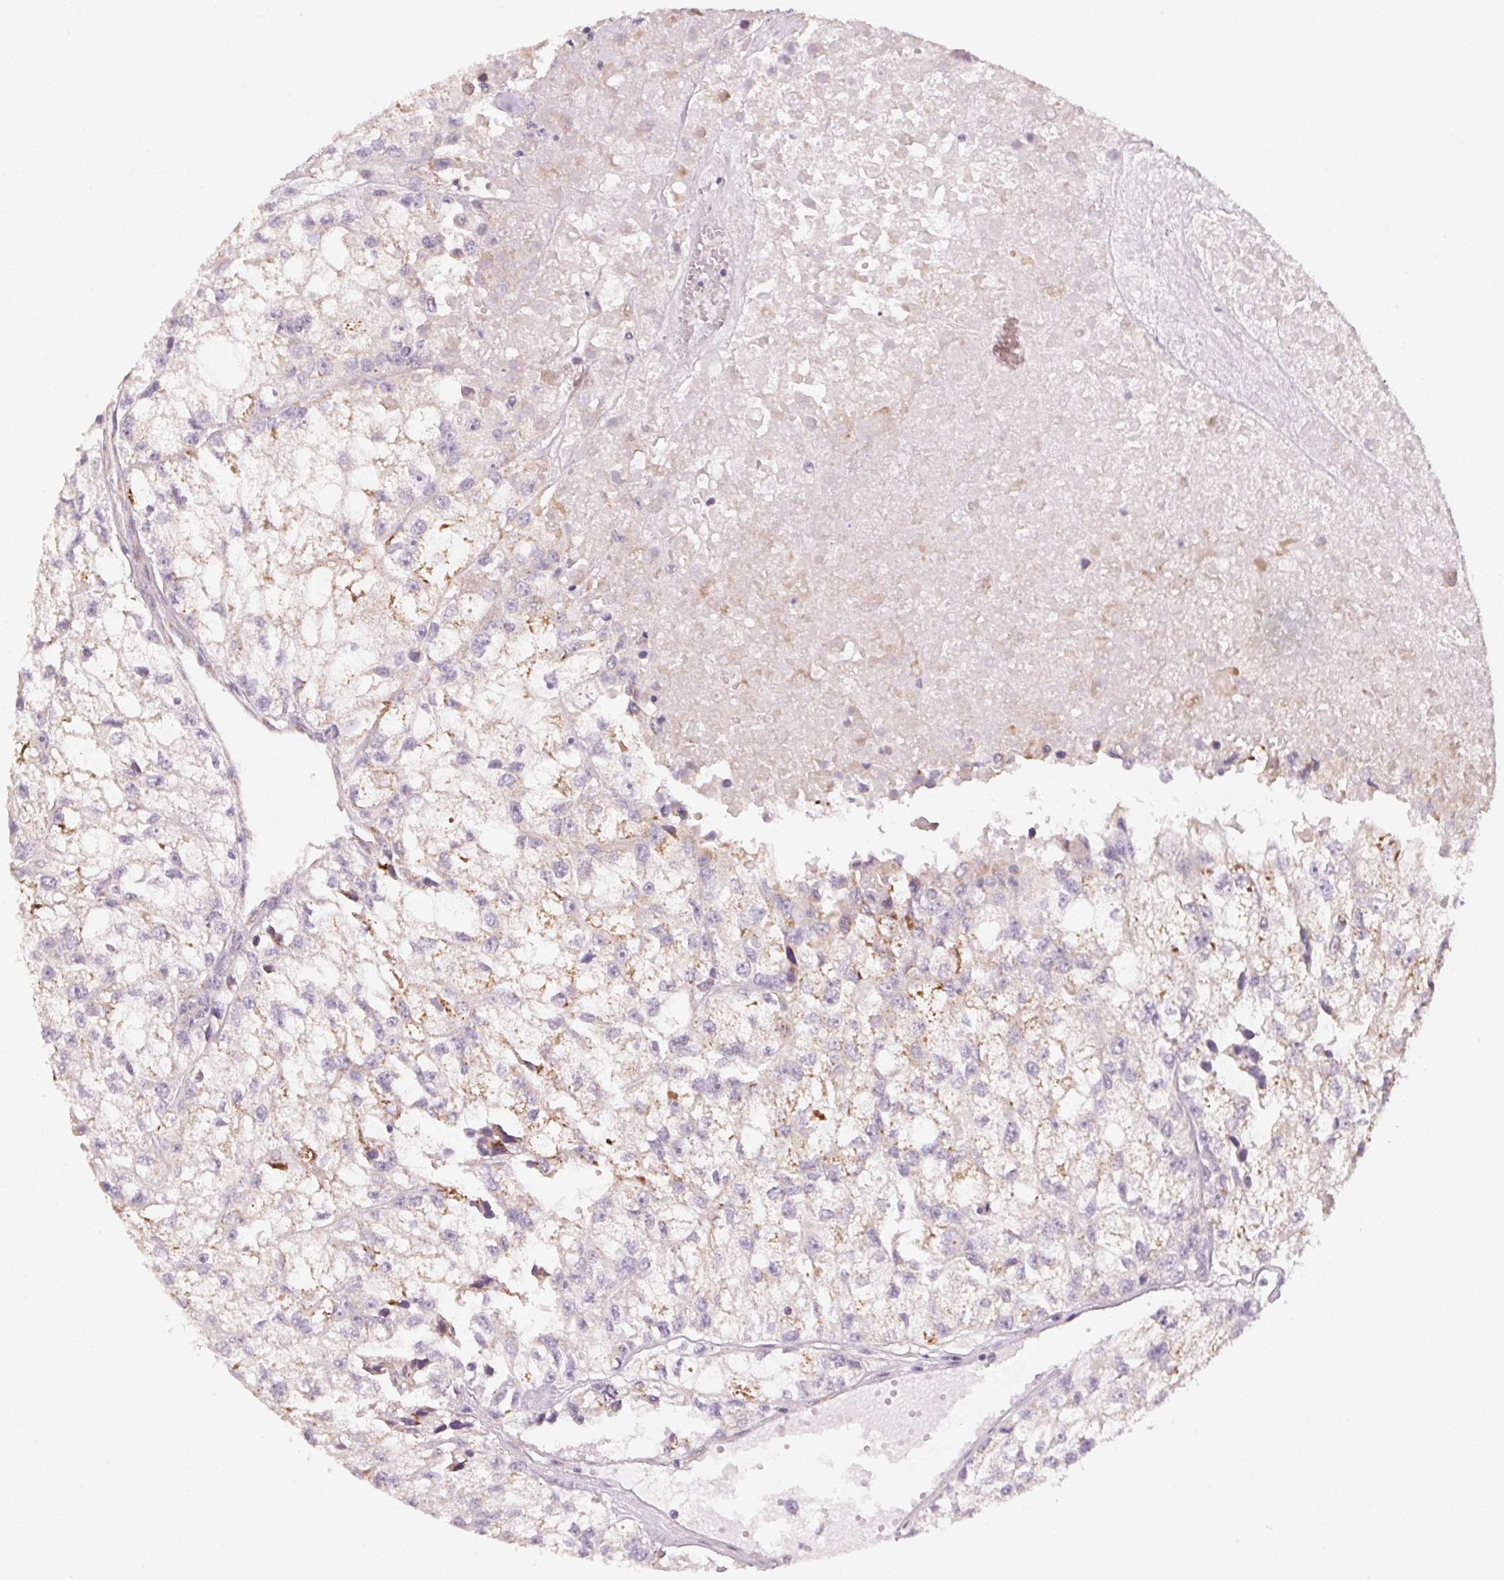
{"staining": {"intensity": "weak", "quantity": "<25%", "location": "cytoplasmic/membranous"}, "tissue": "renal cancer", "cell_type": "Tumor cells", "image_type": "cancer", "snomed": [{"axis": "morphology", "description": "Adenocarcinoma, NOS"}, {"axis": "topography", "description": "Kidney"}], "caption": "DAB (3,3'-diaminobenzidine) immunohistochemical staining of human renal cancer demonstrates no significant staining in tumor cells.", "gene": "BLOC1S2", "patient": {"sex": "male", "age": 56}}